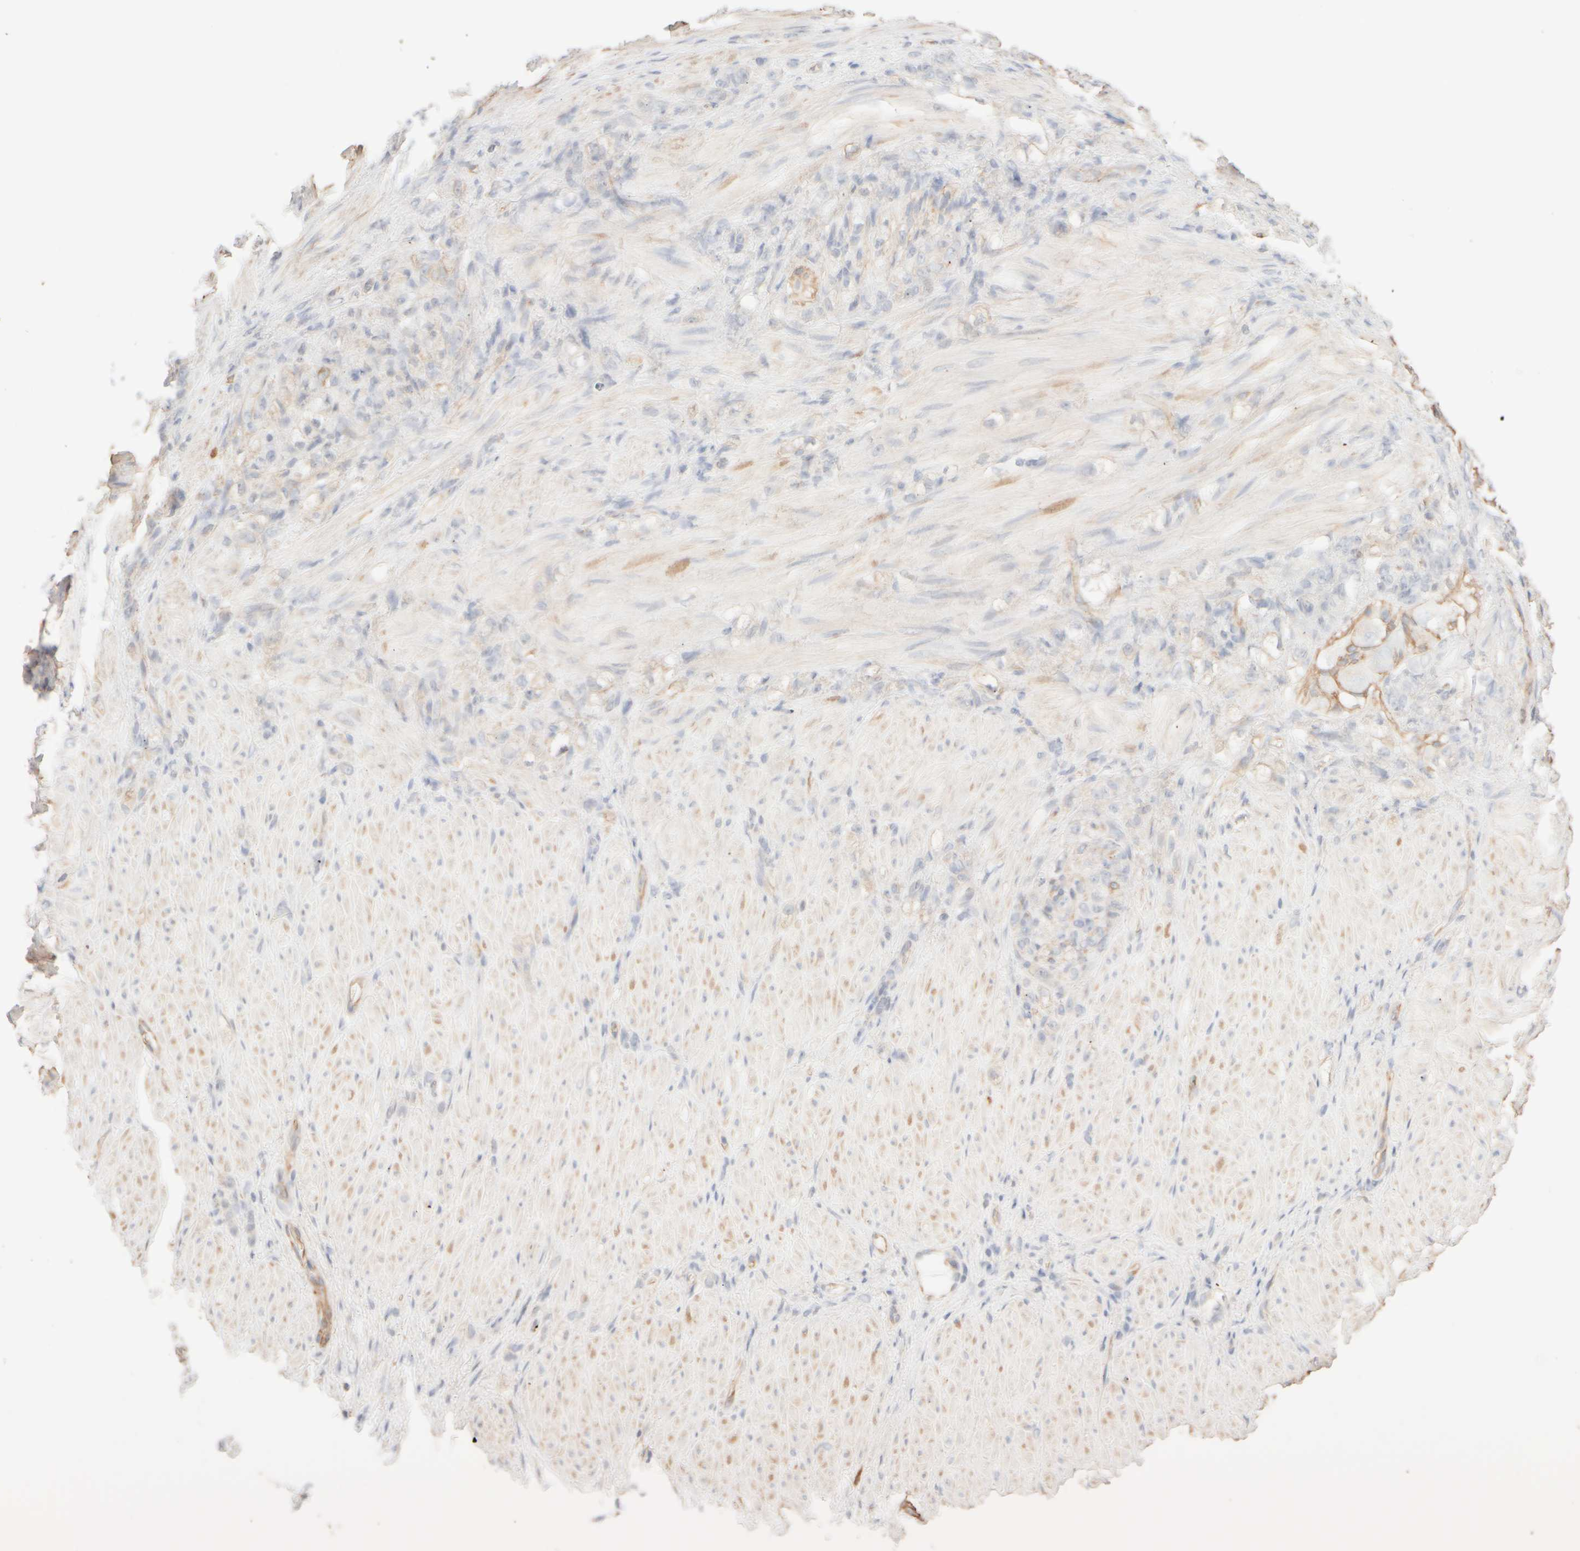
{"staining": {"intensity": "negative", "quantity": "none", "location": "none"}, "tissue": "stomach cancer", "cell_type": "Tumor cells", "image_type": "cancer", "snomed": [{"axis": "morphology", "description": "Normal tissue, NOS"}, {"axis": "morphology", "description": "Adenocarcinoma, NOS"}, {"axis": "topography", "description": "Stomach"}], "caption": "A photomicrograph of adenocarcinoma (stomach) stained for a protein exhibits no brown staining in tumor cells.", "gene": "KRT15", "patient": {"sex": "male", "age": 82}}